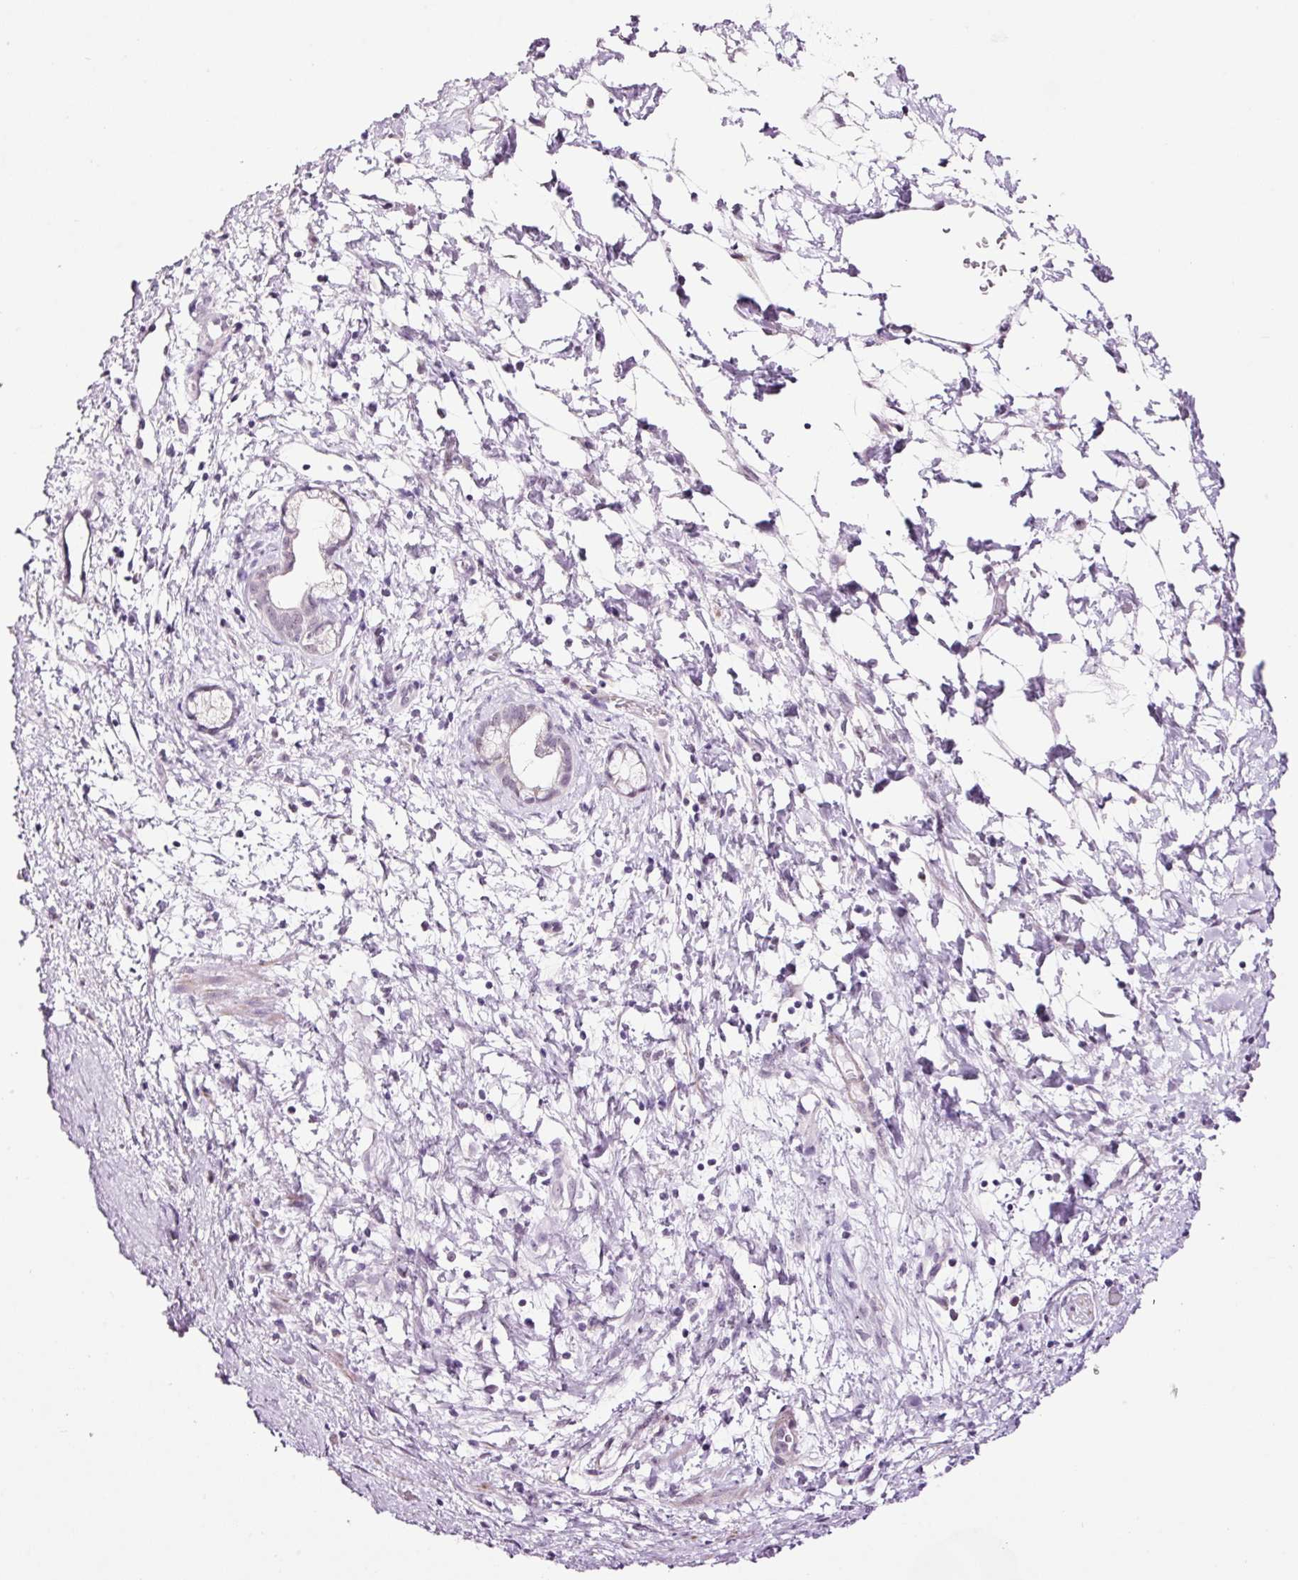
{"staining": {"intensity": "negative", "quantity": "none", "location": "none"}, "tissue": "pancreatic cancer", "cell_type": "Tumor cells", "image_type": "cancer", "snomed": [{"axis": "morphology", "description": "Adenocarcinoma, NOS"}, {"axis": "topography", "description": "Pancreas"}], "caption": "Tumor cells are negative for protein expression in human pancreatic cancer (adenocarcinoma).", "gene": "RTF2", "patient": {"sex": "male", "age": 68}}